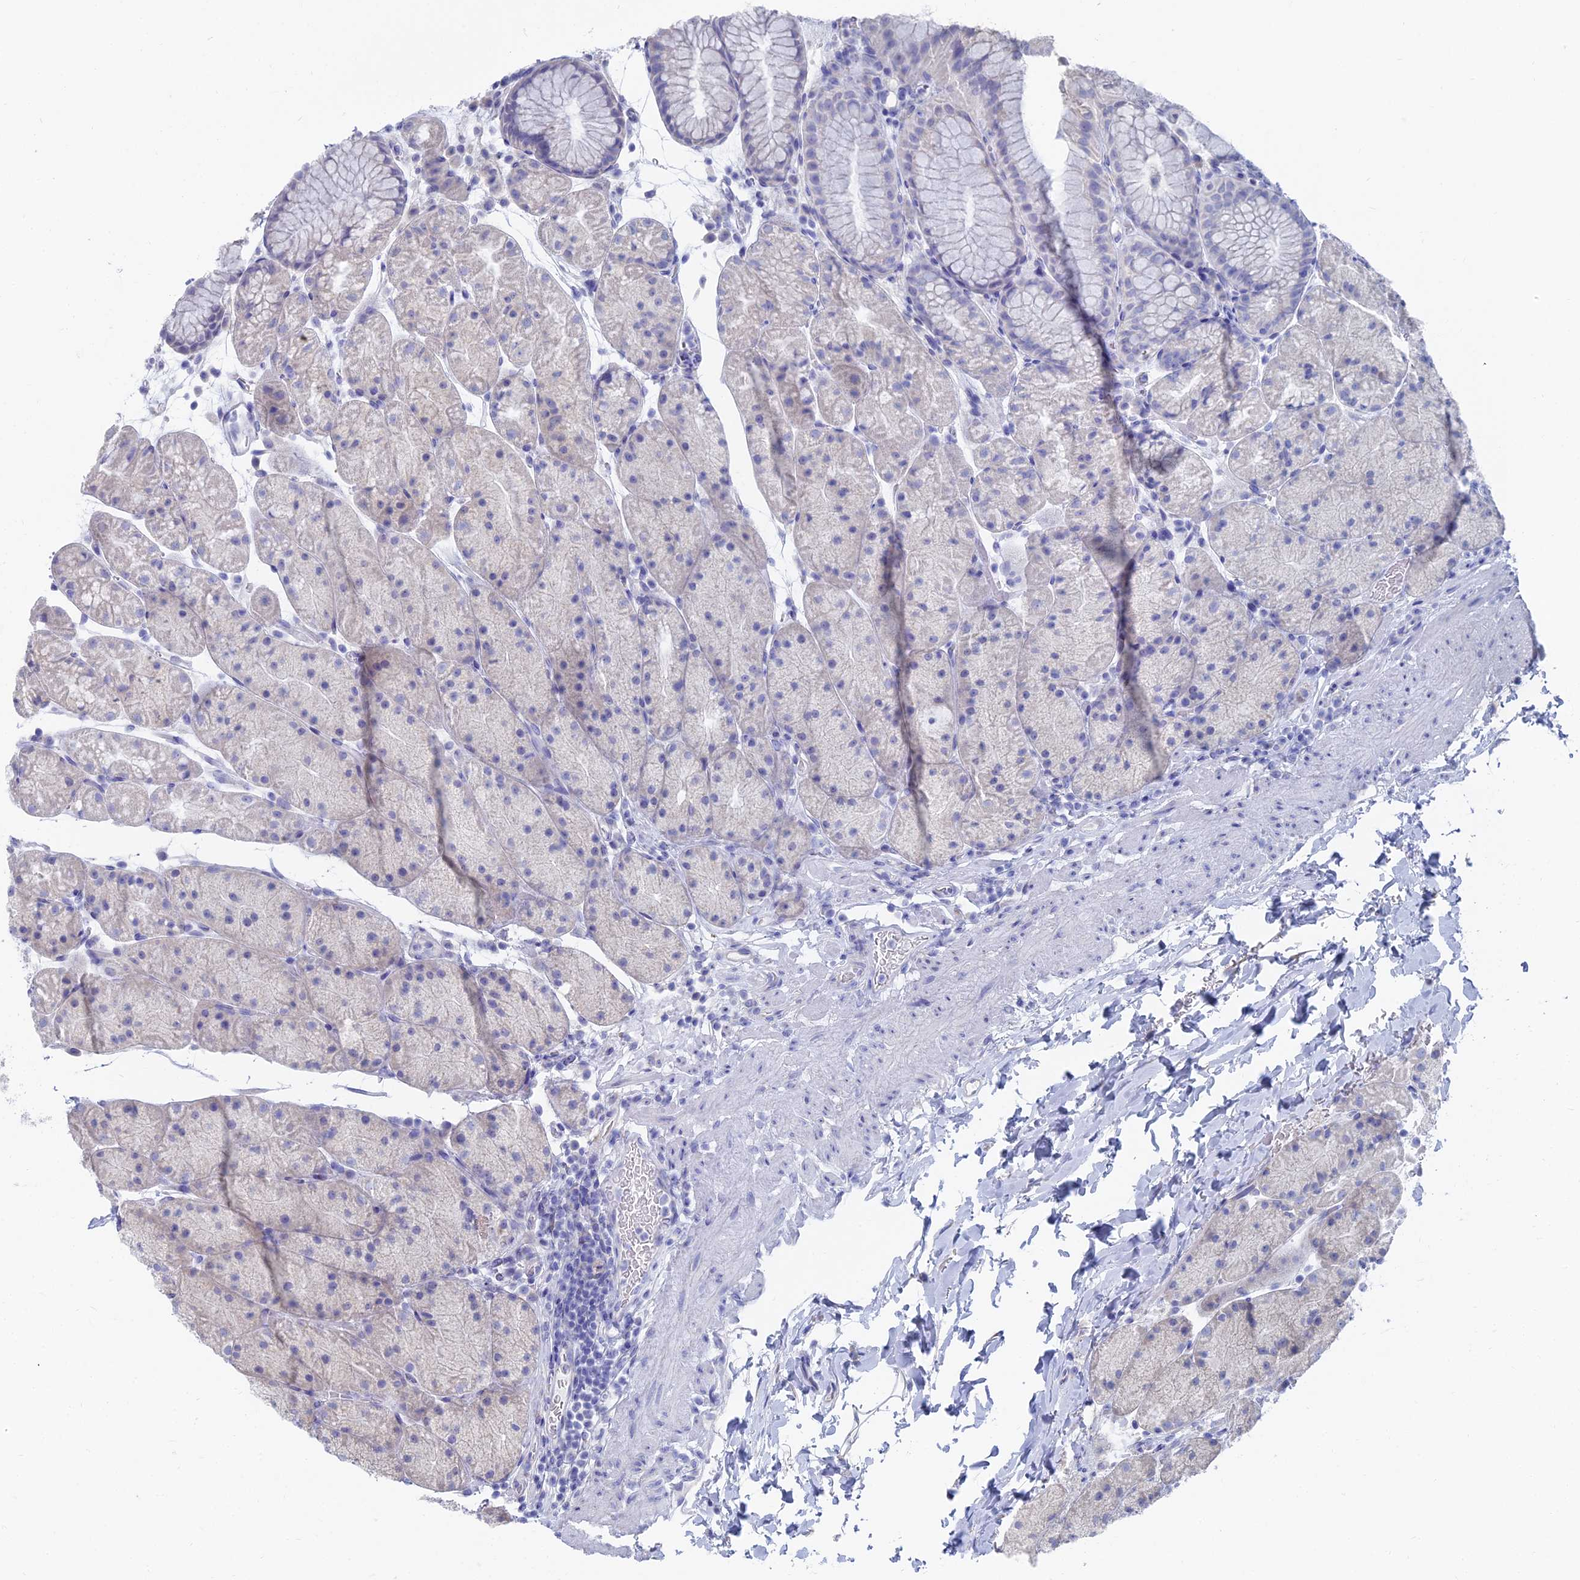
{"staining": {"intensity": "negative", "quantity": "none", "location": "none"}, "tissue": "stomach", "cell_type": "Glandular cells", "image_type": "normal", "snomed": [{"axis": "morphology", "description": "Normal tissue, NOS"}, {"axis": "topography", "description": "Stomach, upper"}, {"axis": "topography", "description": "Stomach, lower"}], "caption": "High magnification brightfield microscopy of unremarkable stomach stained with DAB (brown) and counterstained with hematoxylin (blue): glandular cells show no significant expression.", "gene": "TNNT3", "patient": {"sex": "male", "age": 67}}